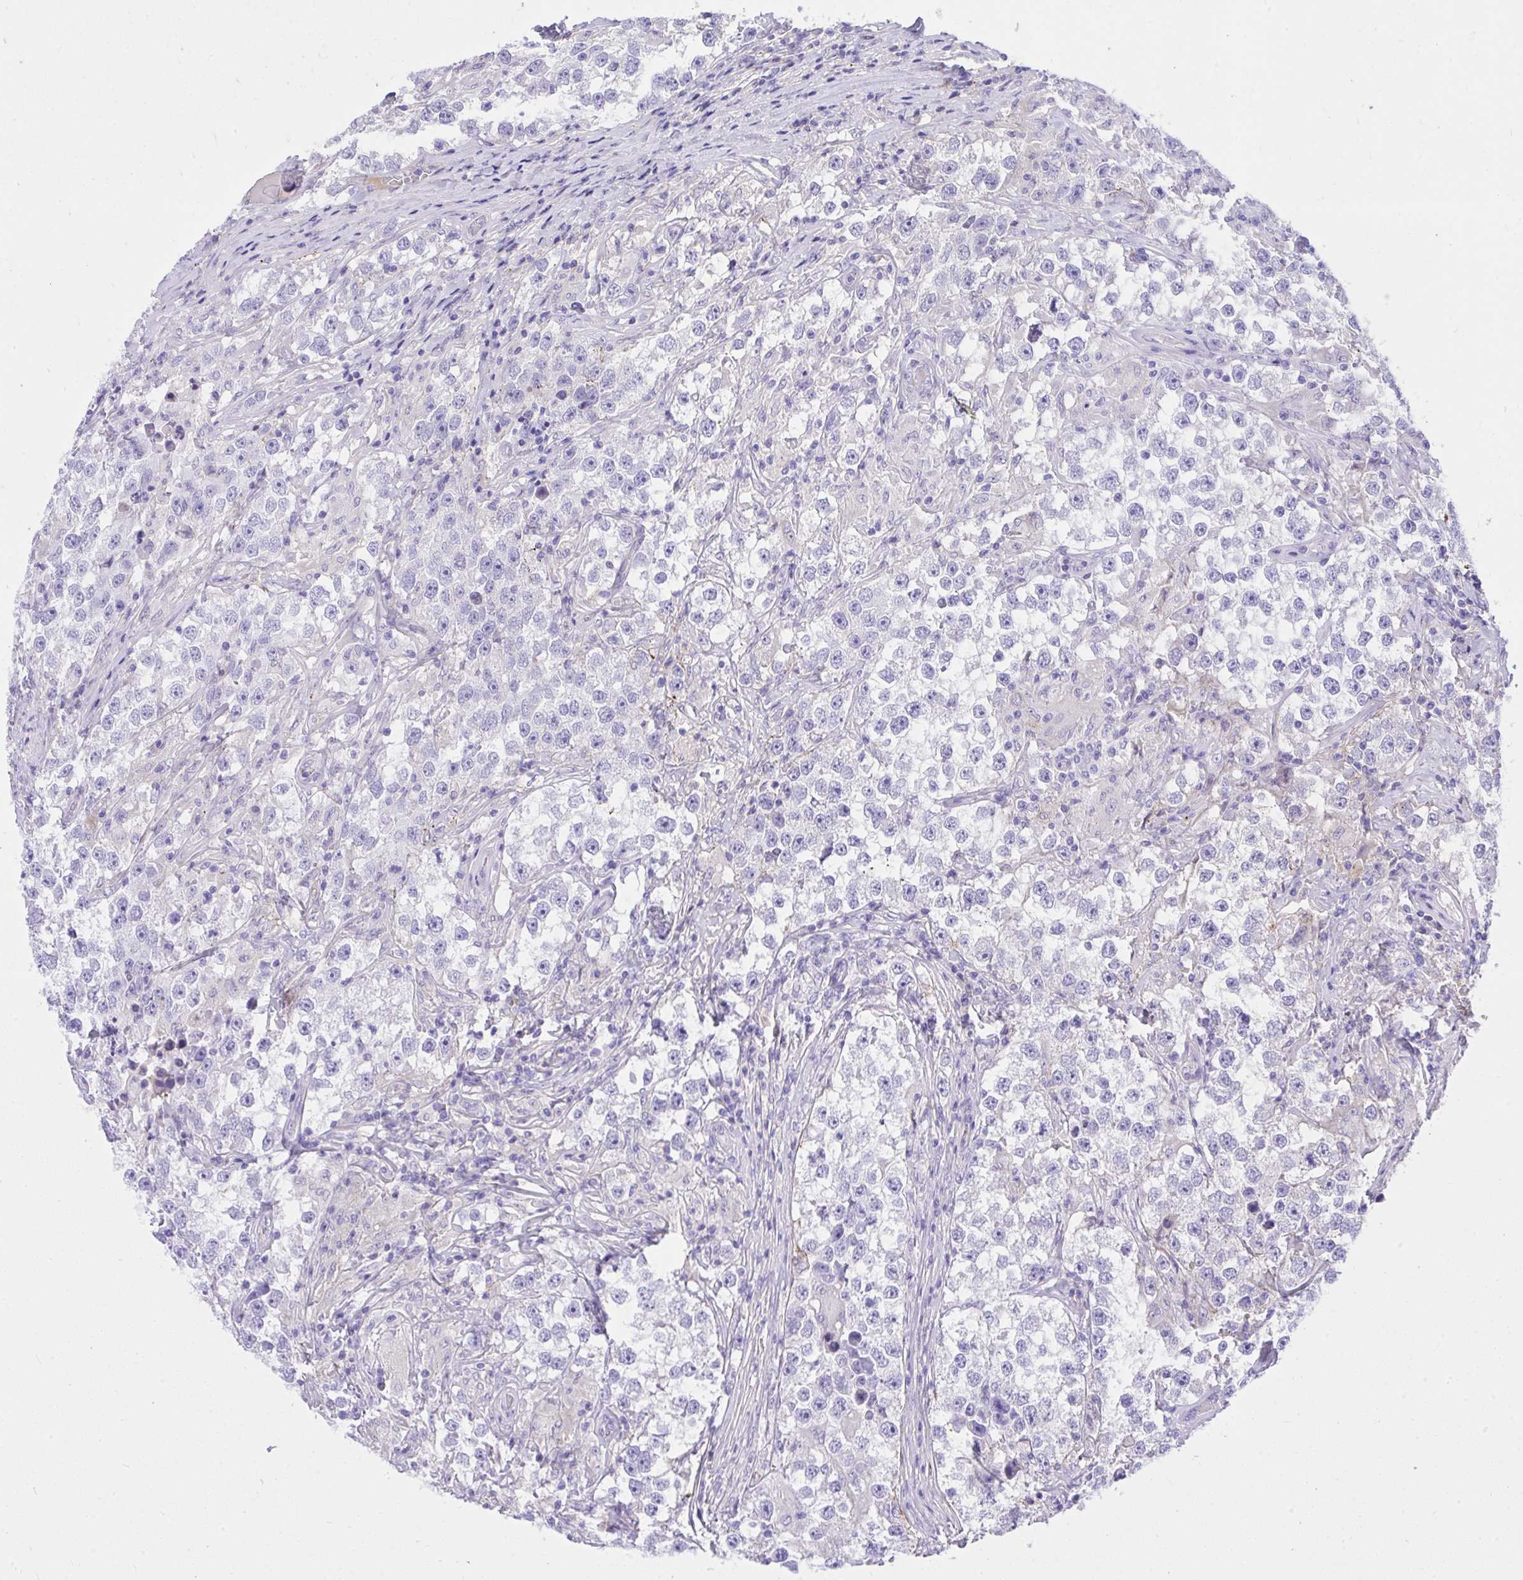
{"staining": {"intensity": "negative", "quantity": "none", "location": "none"}, "tissue": "testis cancer", "cell_type": "Tumor cells", "image_type": "cancer", "snomed": [{"axis": "morphology", "description": "Seminoma, NOS"}, {"axis": "topography", "description": "Testis"}], "caption": "An image of testis seminoma stained for a protein shows no brown staining in tumor cells. (DAB (3,3'-diaminobenzidine) IHC visualized using brightfield microscopy, high magnification).", "gene": "HRG", "patient": {"sex": "male", "age": 46}}